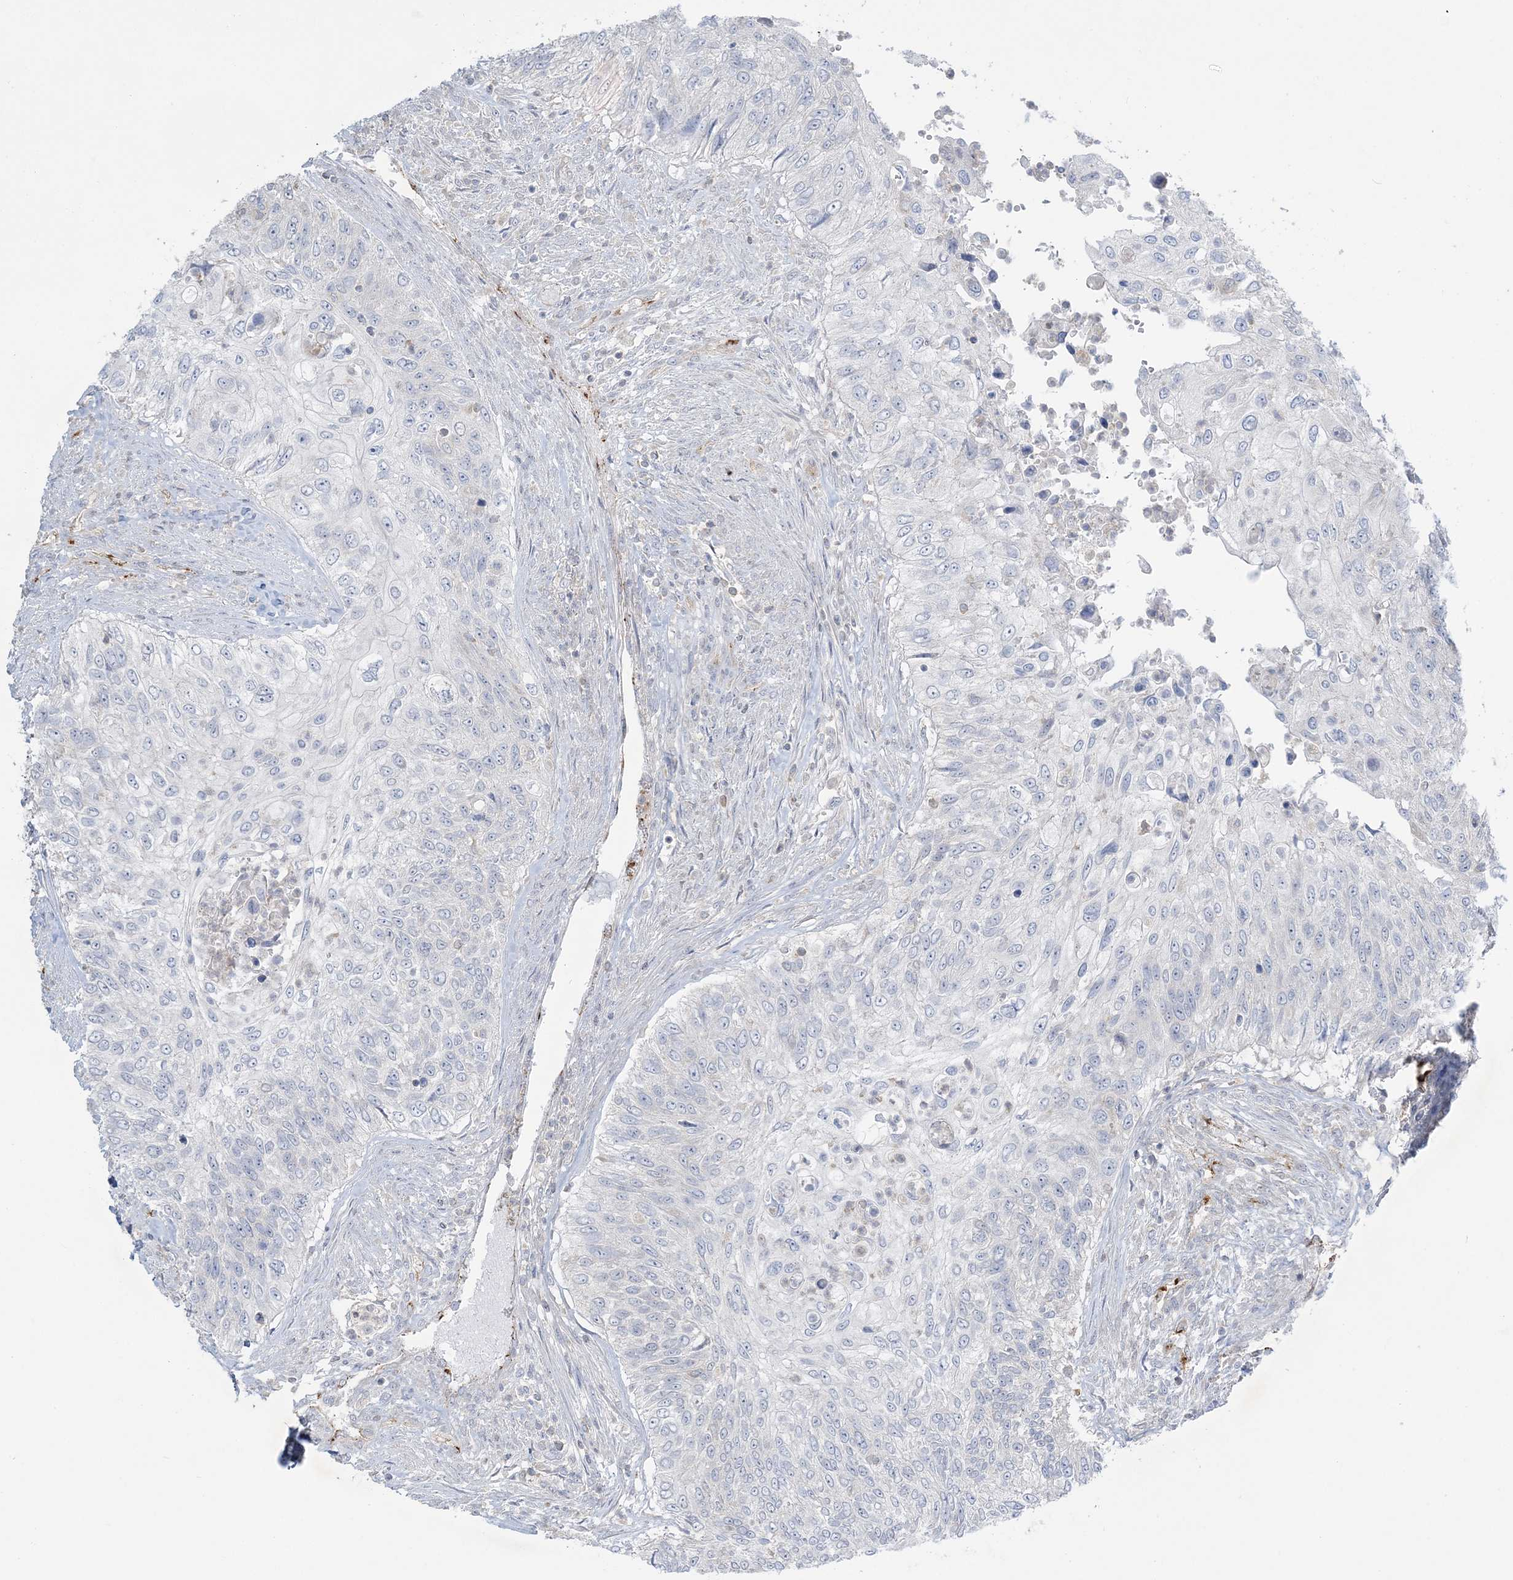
{"staining": {"intensity": "negative", "quantity": "none", "location": "none"}, "tissue": "urothelial cancer", "cell_type": "Tumor cells", "image_type": "cancer", "snomed": [{"axis": "morphology", "description": "Urothelial carcinoma, High grade"}, {"axis": "topography", "description": "Urinary bladder"}], "caption": "This is an immunohistochemistry micrograph of human urothelial carcinoma (high-grade). There is no positivity in tumor cells.", "gene": "INPP1", "patient": {"sex": "female", "age": 60}}